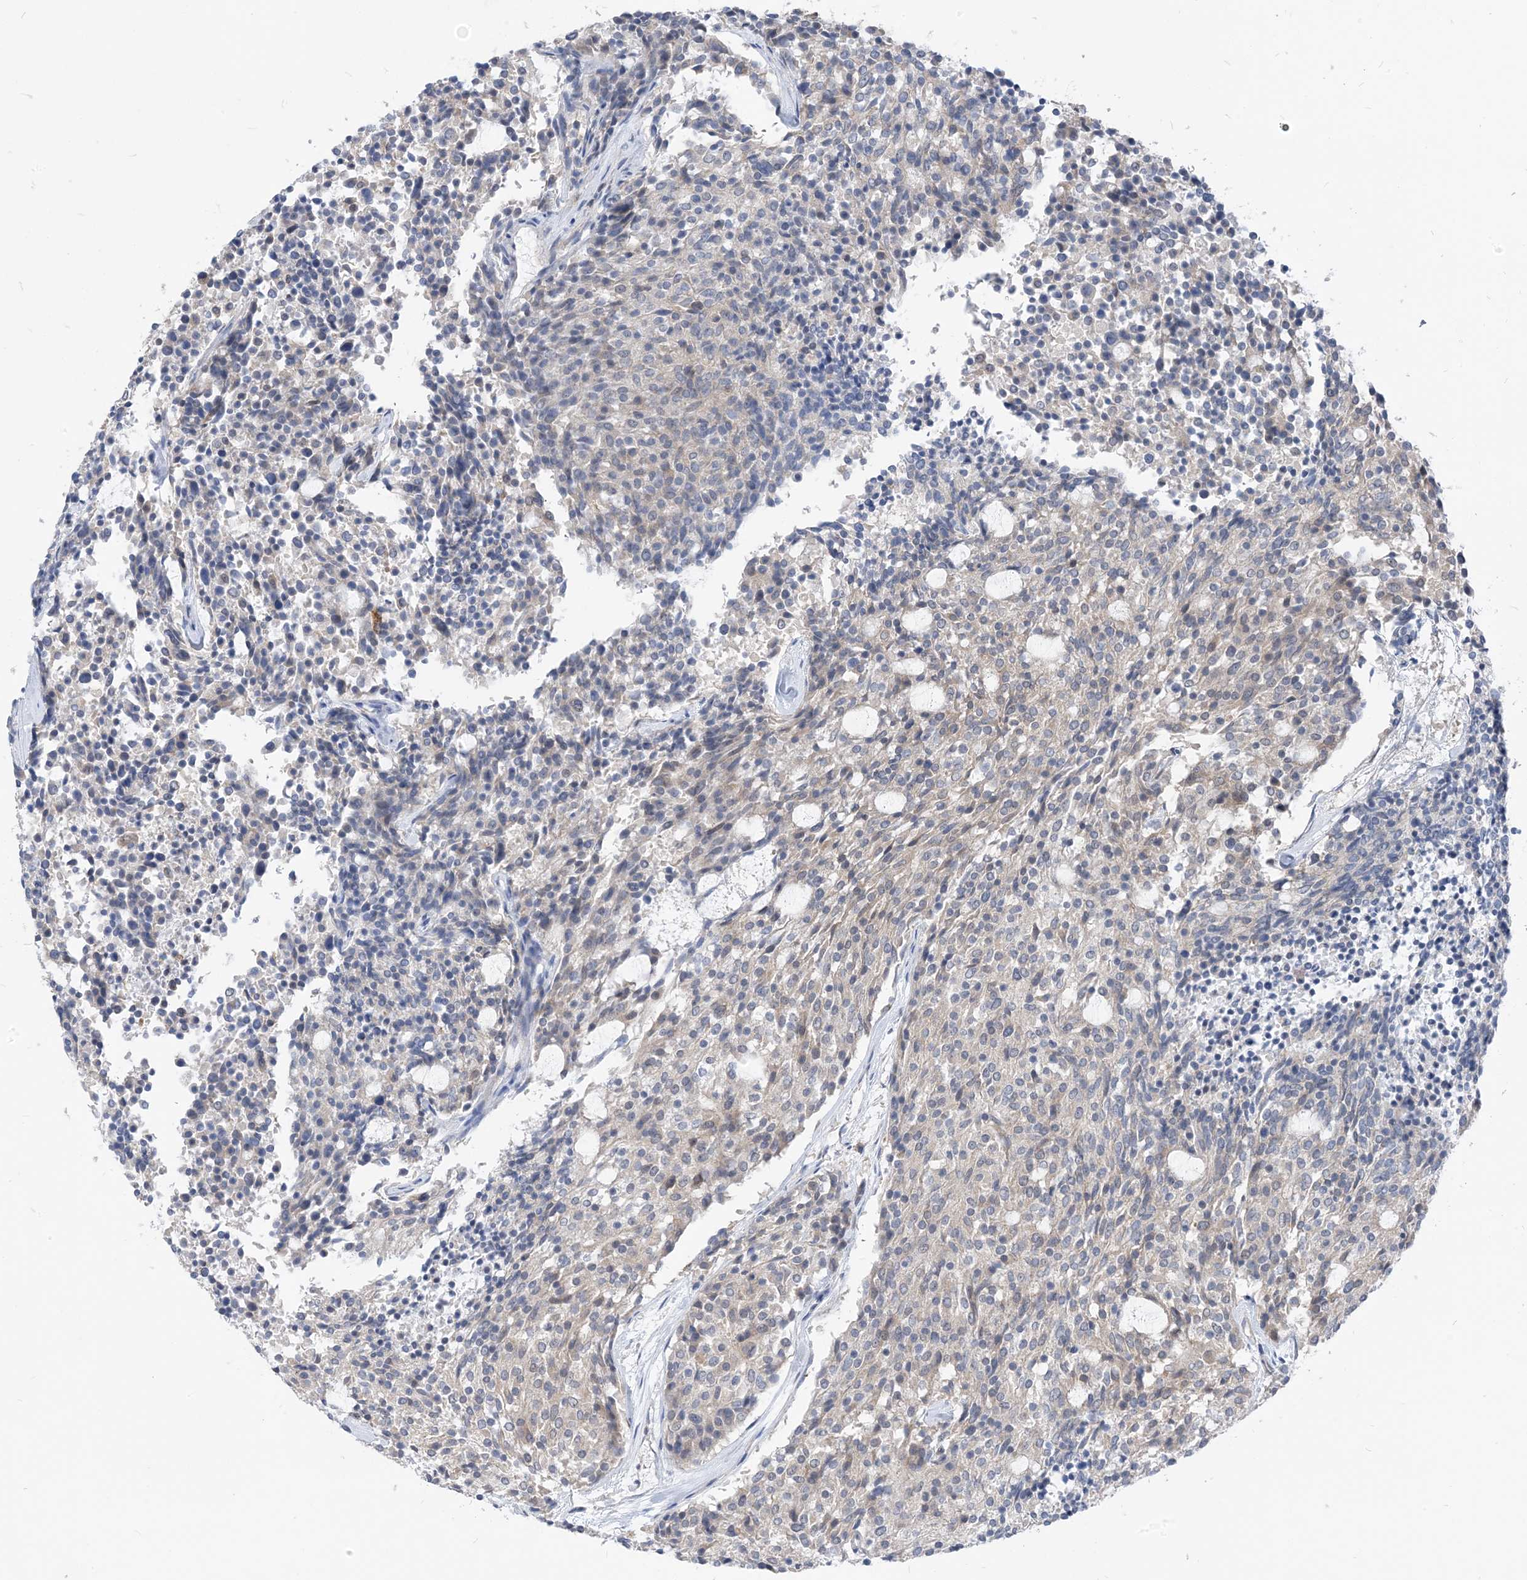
{"staining": {"intensity": "negative", "quantity": "none", "location": "none"}, "tissue": "carcinoid", "cell_type": "Tumor cells", "image_type": "cancer", "snomed": [{"axis": "morphology", "description": "Carcinoid, malignant, NOS"}, {"axis": "topography", "description": "Pancreas"}], "caption": "IHC image of neoplastic tissue: human carcinoid (malignant) stained with DAB (3,3'-diaminobenzidine) shows no significant protein staining in tumor cells.", "gene": "PLEKHA3", "patient": {"sex": "female", "age": 54}}